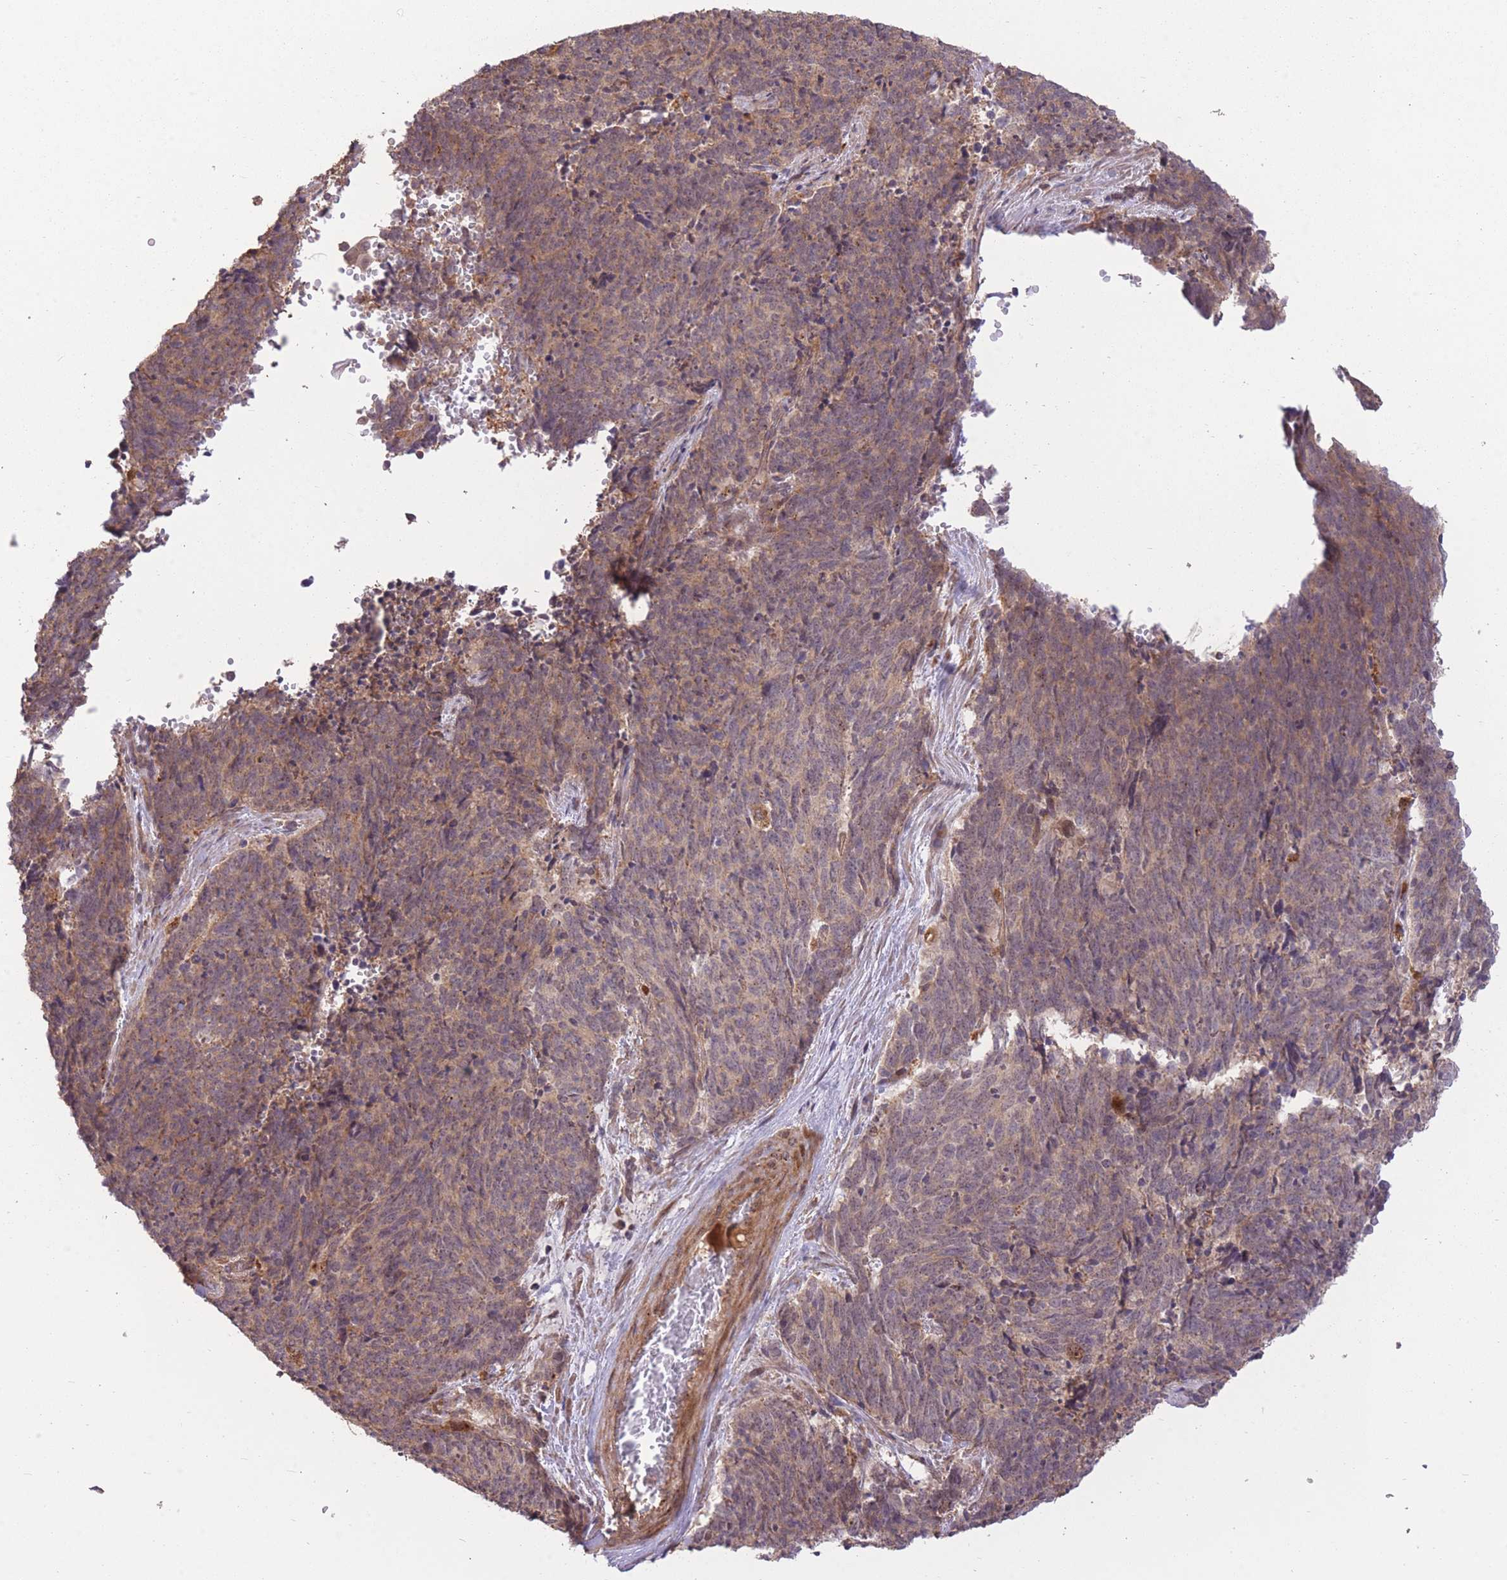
{"staining": {"intensity": "moderate", "quantity": ">75%", "location": "cytoplasmic/membranous"}, "tissue": "cervical cancer", "cell_type": "Tumor cells", "image_type": "cancer", "snomed": [{"axis": "morphology", "description": "Squamous cell carcinoma, NOS"}, {"axis": "topography", "description": "Cervix"}], "caption": "Tumor cells reveal medium levels of moderate cytoplasmic/membranous positivity in about >75% of cells in human cervical squamous cell carcinoma. Nuclei are stained in blue.", "gene": "POLR3F", "patient": {"sex": "female", "age": 29}}